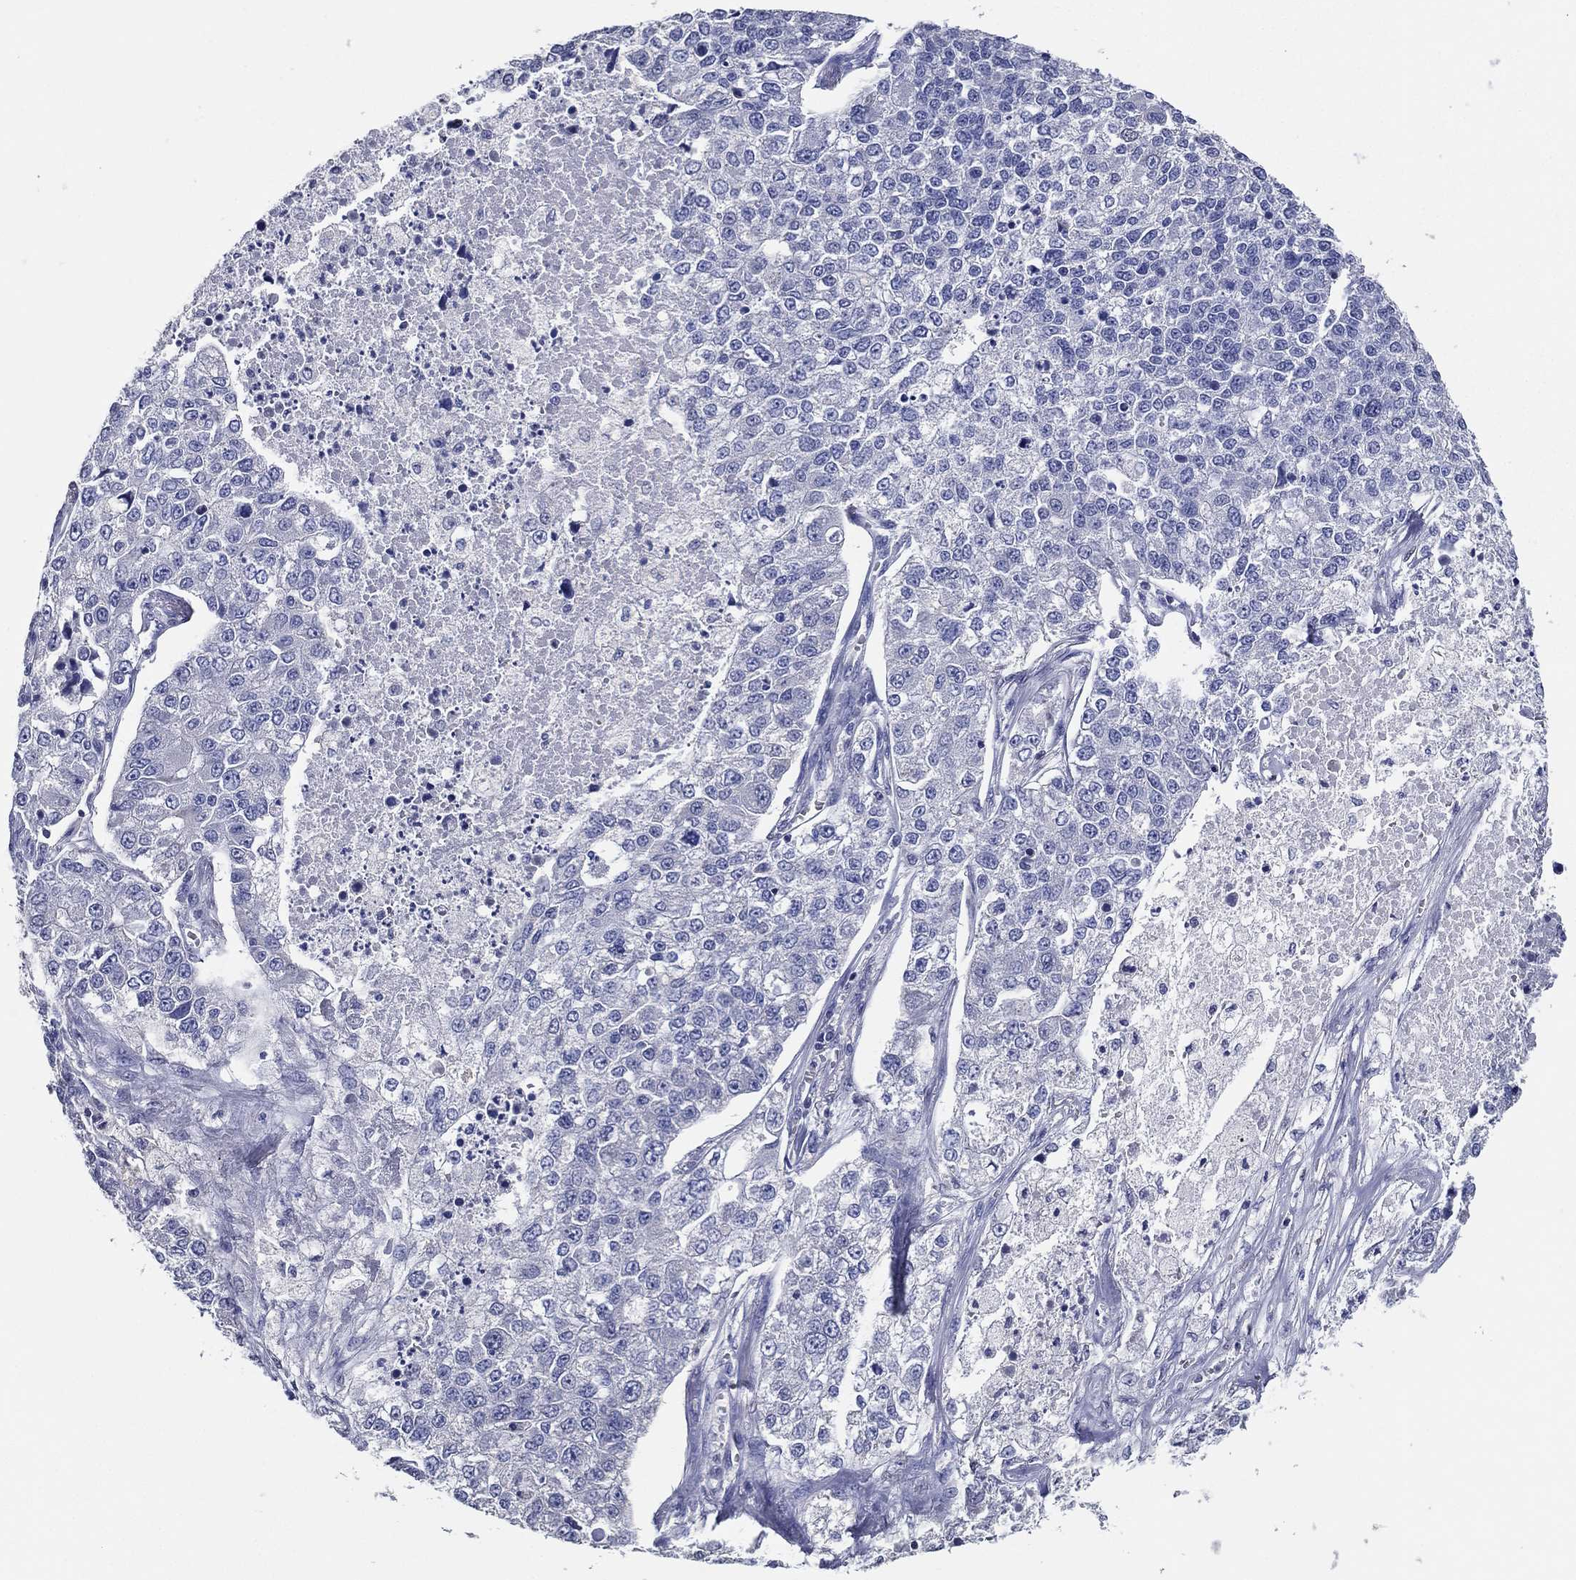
{"staining": {"intensity": "negative", "quantity": "none", "location": "none"}, "tissue": "lung cancer", "cell_type": "Tumor cells", "image_type": "cancer", "snomed": [{"axis": "morphology", "description": "Adenocarcinoma, NOS"}, {"axis": "topography", "description": "Lung"}], "caption": "A photomicrograph of lung cancer stained for a protein reveals no brown staining in tumor cells.", "gene": "TFAP2A", "patient": {"sex": "male", "age": 49}}